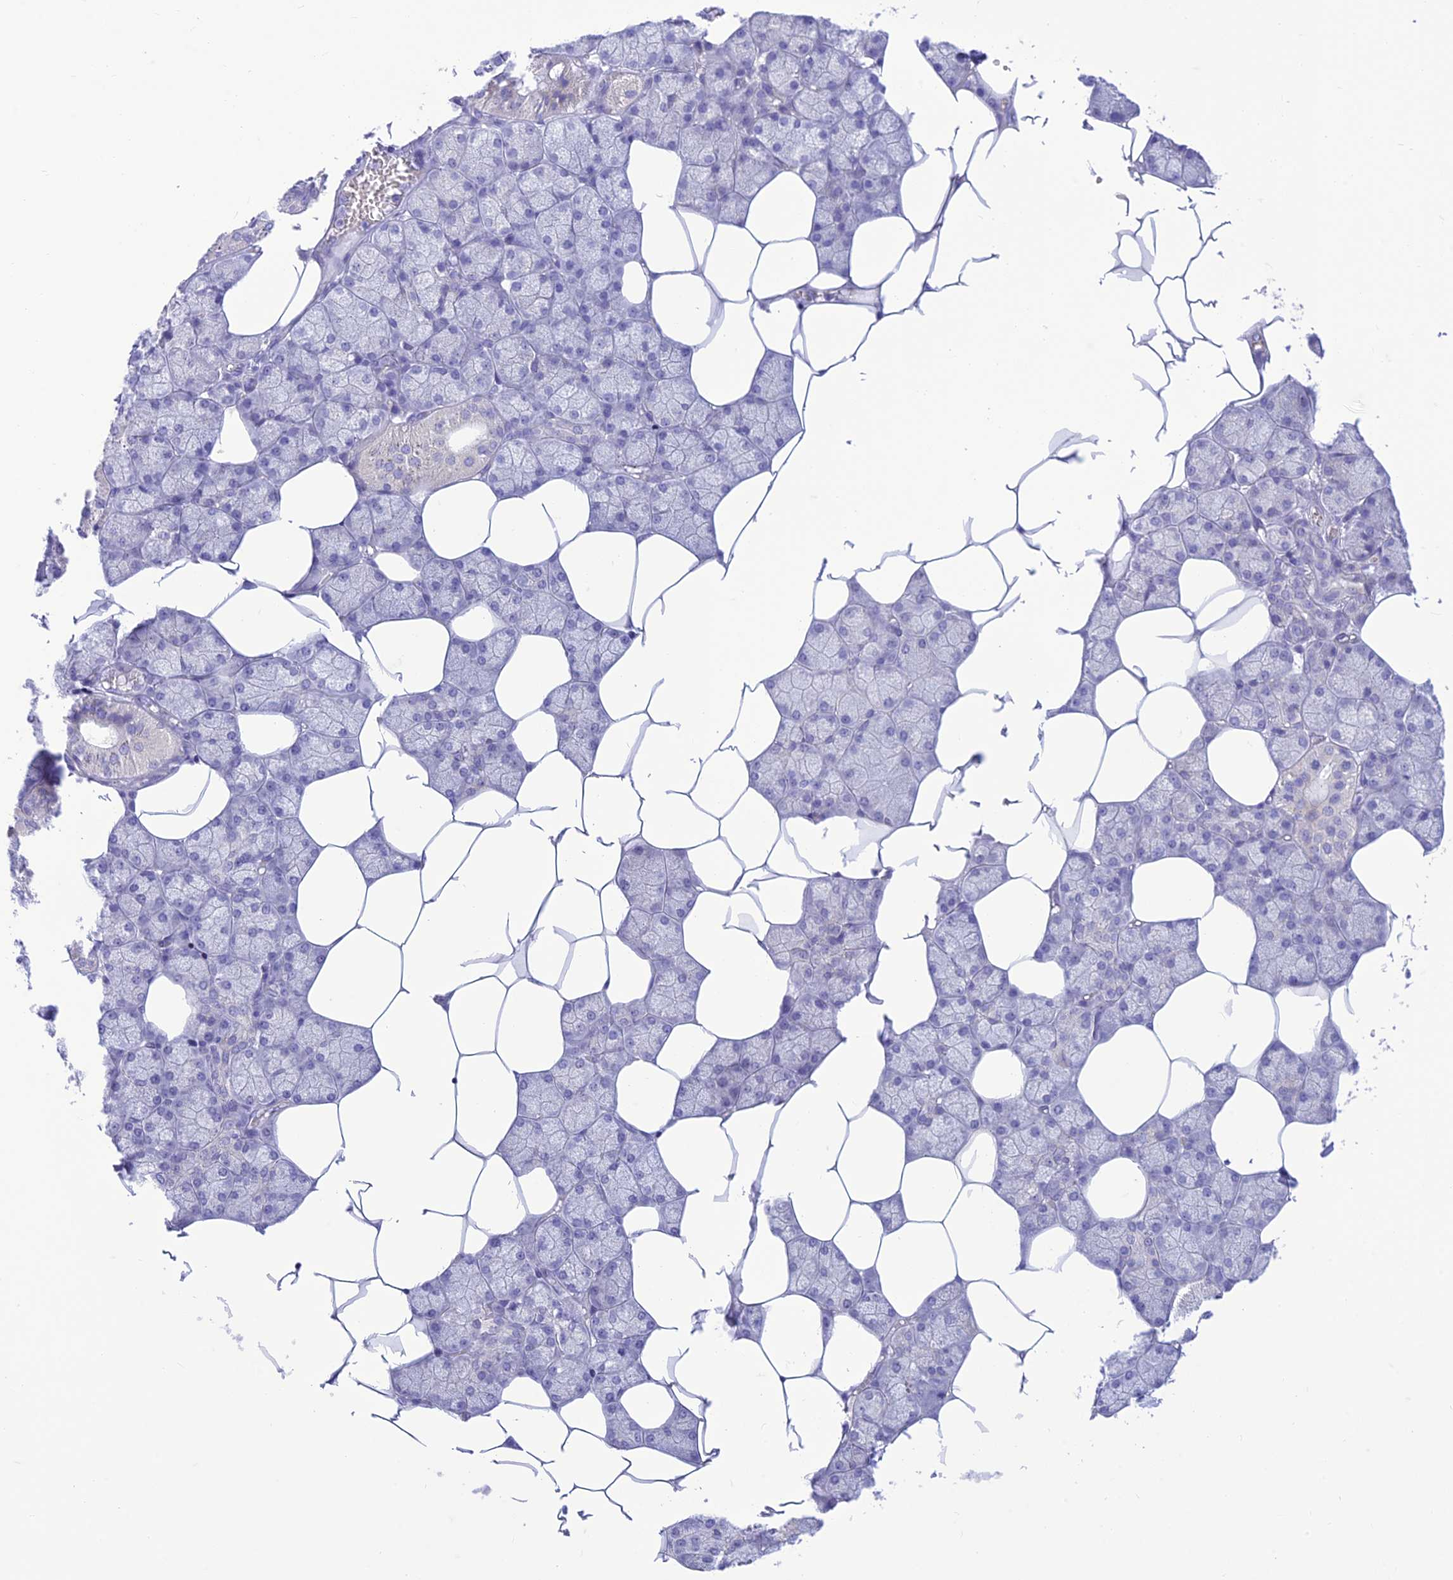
{"staining": {"intensity": "negative", "quantity": "none", "location": "none"}, "tissue": "salivary gland", "cell_type": "Glandular cells", "image_type": "normal", "snomed": [{"axis": "morphology", "description": "Normal tissue, NOS"}, {"axis": "topography", "description": "Salivary gland"}], "caption": "High magnification brightfield microscopy of unremarkable salivary gland stained with DAB (3,3'-diaminobenzidine) (brown) and counterstained with hematoxylin (blue): glandular cells show no significant positivity.", "gene": "DHDH", "patient": {"sex": "male", "age": 62}}